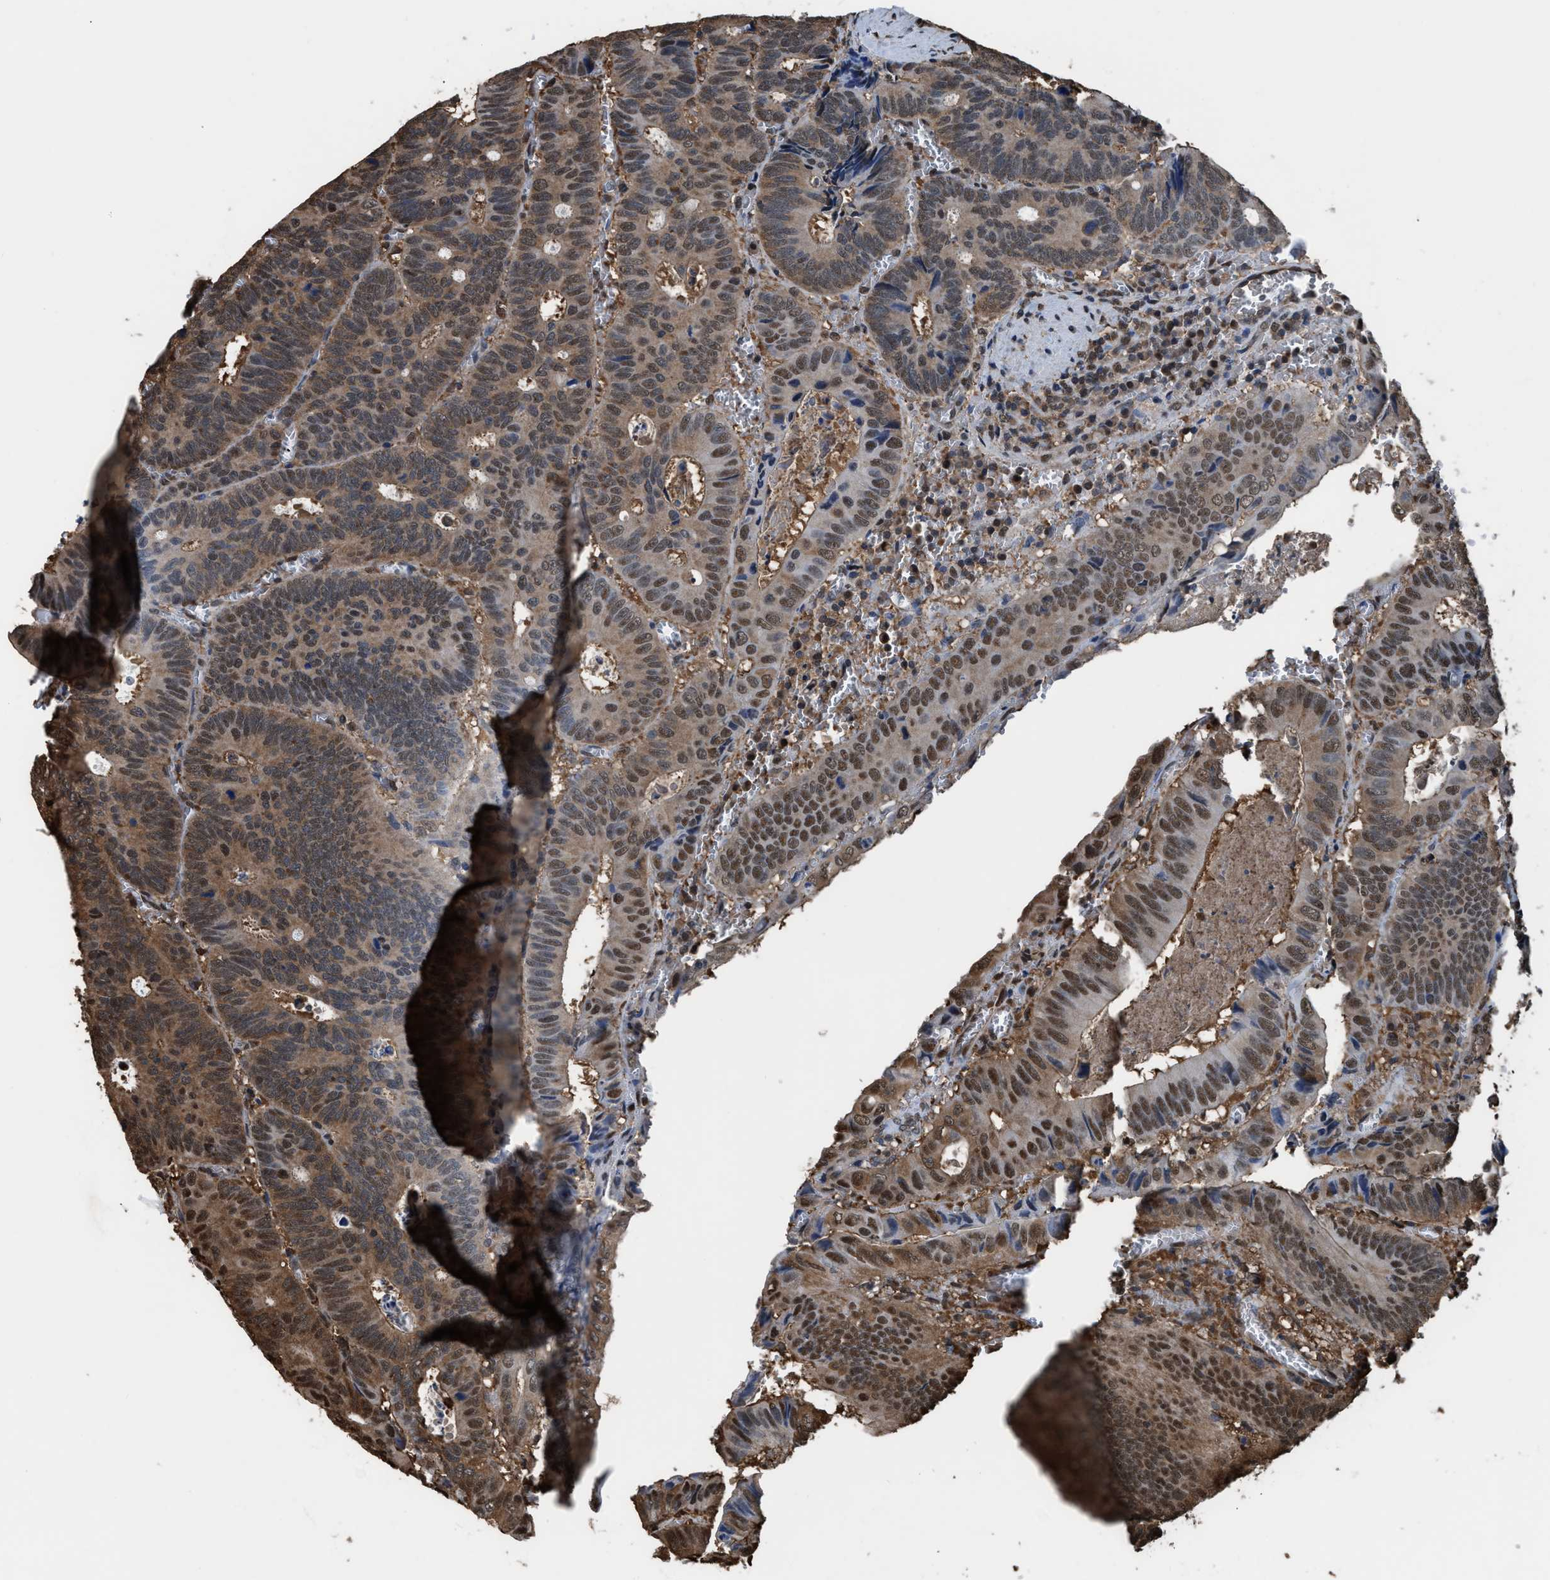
{"staining": {"intensity": "moderate", "quantity": ">75%", "location": "cytoplasmic/membranous,nuclear"}, "tissue": "colorectal cancer", "cell_type": "Tumor cells", "image_type": "cancer", "snomed": [{"axis": "morphology", "description": "Inflammation, NOS"}, {"axis": "morphology", "description": "Adenocarcinoma, NOS"}, {"axis": "topography", "description": "Colon"}], "caption": "Colorectal cancer stained with a brown dye exhibits moderate cytoplasmic/membranous and nuclear positive positivity in approximately >75% of tumor cells.", "gene": "FNTA", "patient": {"sex": "male", "age": 72}}